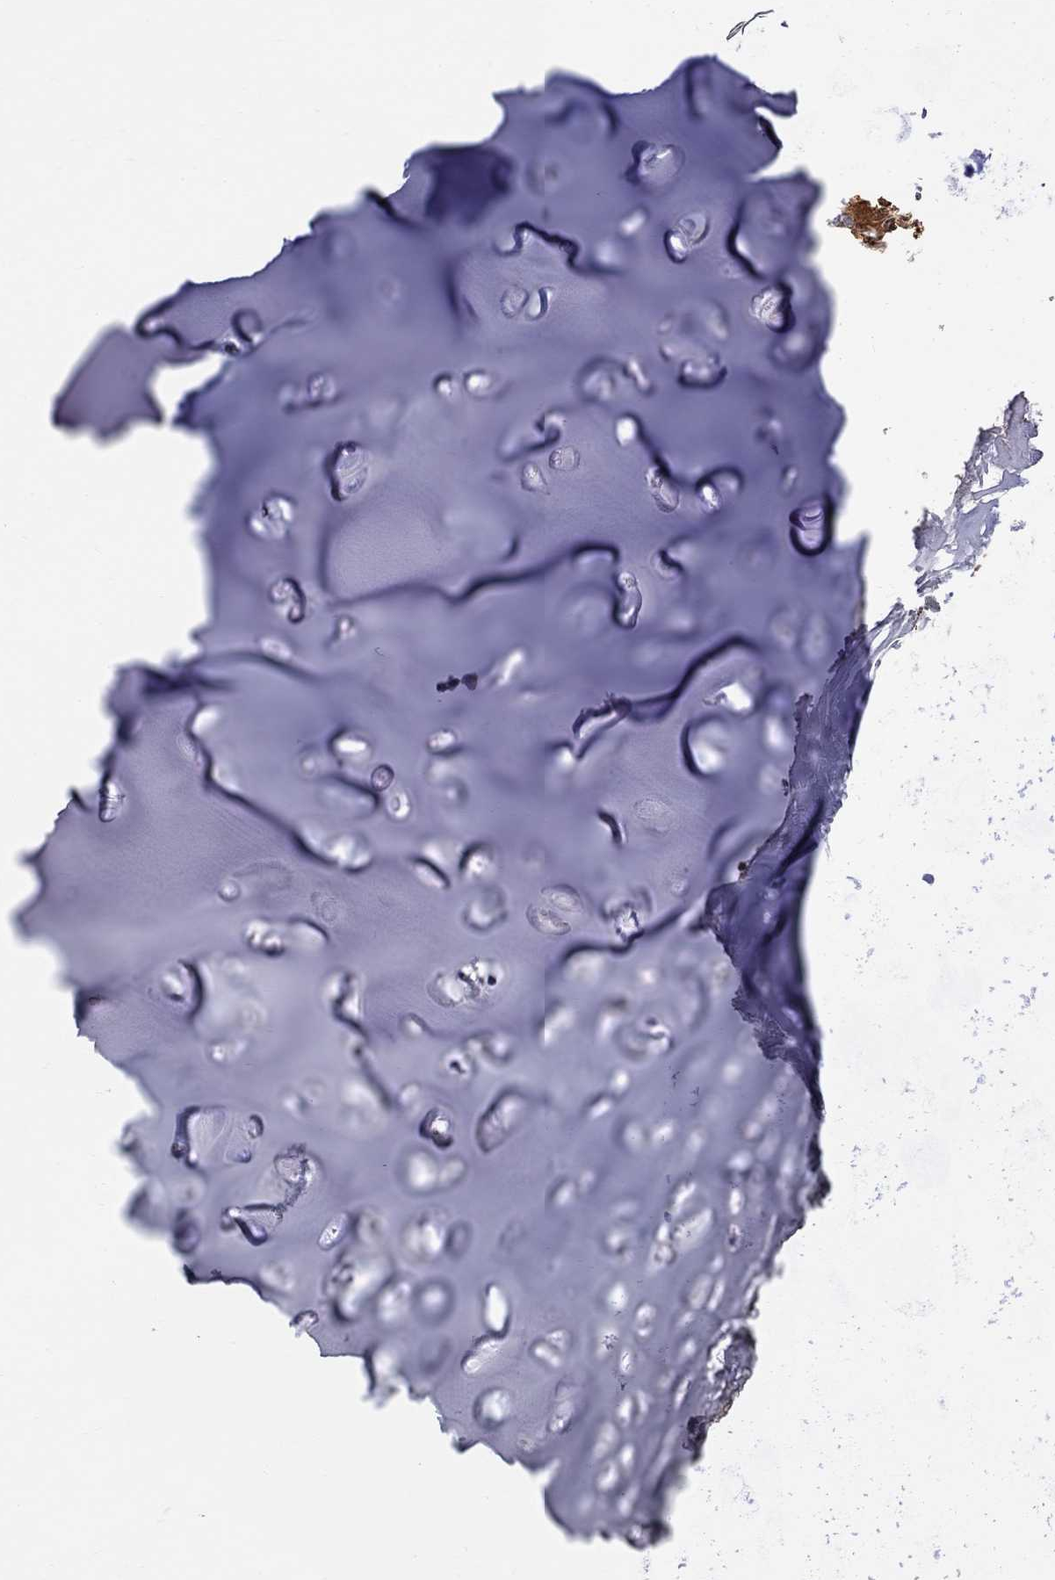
{"staining": {"intensity": "negative", "quantity": "none", "location": "none"}, "tissue": "soft tissue", "cell_type": "Chondrocytes", "image_type": "normal", "snomed": [{"axis": "morphology", "description": "Normal tissue, NOS"}, {"axis": "topography", "description": "Cartilage tissue"}], "caption": "IHC of normal soft tissue demonstrates no positivity in chondrocytes. (Stains: DAB immunohistochemistry (IHC) with hematoxylin counter stain, Microscopy: brightfield microscopy at high magnification).", "gene": "BPIFB1", "patient": {"sex": "male", "age": 62}}